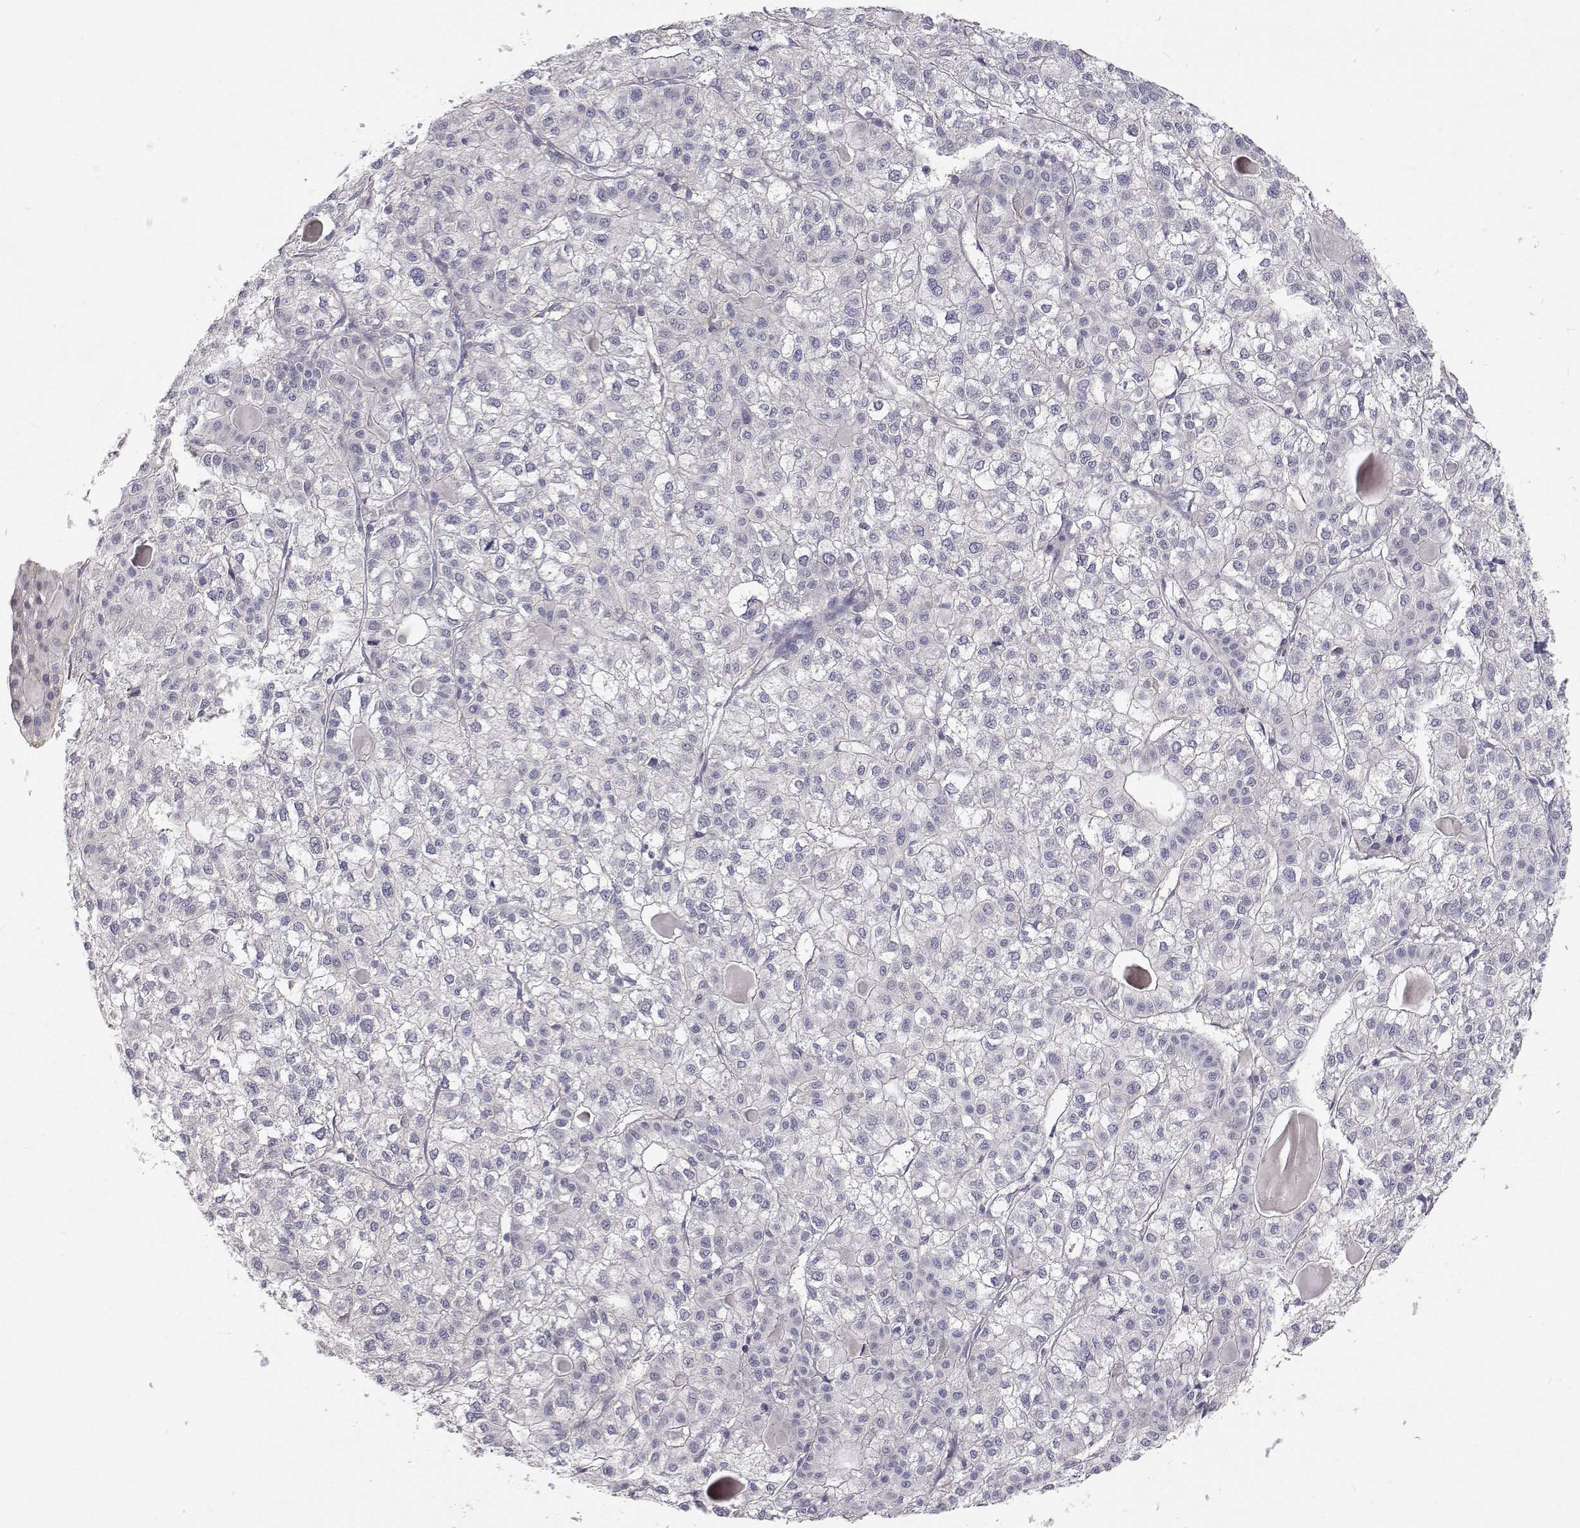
{"staining": {"intensity": "negative", "quantity": "none", "location": "none"}, "tissue": "liver cancer", "cell_type": "Tumor cells", "image_type": "cancer", "snomed": [{"axis": "morphology", "description": "Carcinoma, Hepatocellular, NOS"}, {"axis": "topography", "description": "Liver"}], "caption": "Immunohistochemistry of human hepatocellular carcinoma (liver) exhibits no expression in tumor cells.", "gene": "MYPN", "patient": {"sex": "female", "age": 43}}